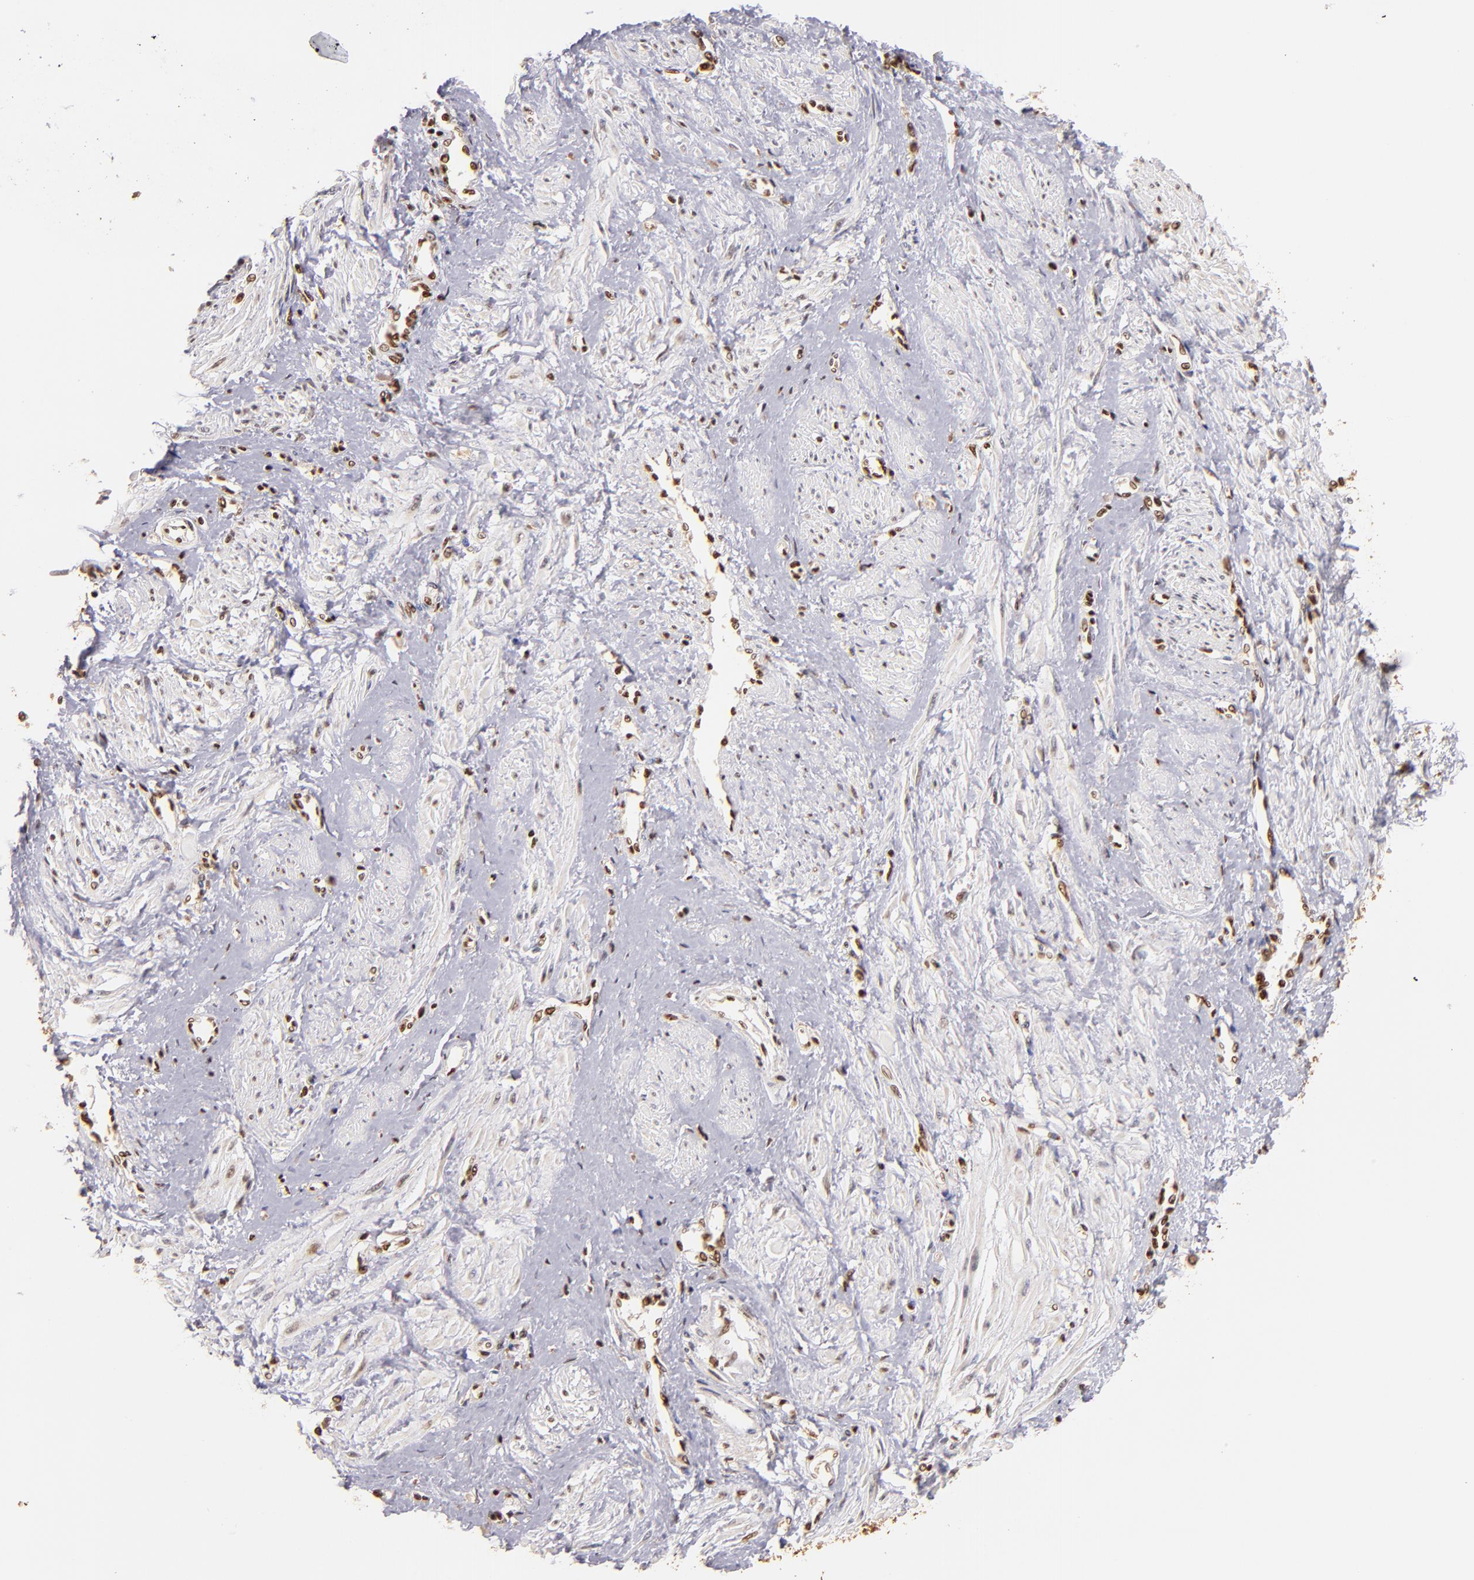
{"staining": {"intensity": "moderate", "quantity": ">75%", "location": "nuclear"}, "tissue": "smooth muscle", "cell_type": "Smooth muscle cells", "image_type": "normal", "snomed": [{"axis": "morphology", "description": "Normal tissue, NOS"}, {"axis": "topography", "description": "Smooth muscle"}, {"axis": "topography", "description": "Uterus"}], "caption": "Smooth muscle stained with IHC shows moderate nuclear expression in approximately >75% of smooth muscle cells. (Stains: DAB in brown, nuclei in blue, Microscopy: brightfield microscopy at high magnification).", "gene": "SP1", "patient": {"sex": "female", "age": 39}}